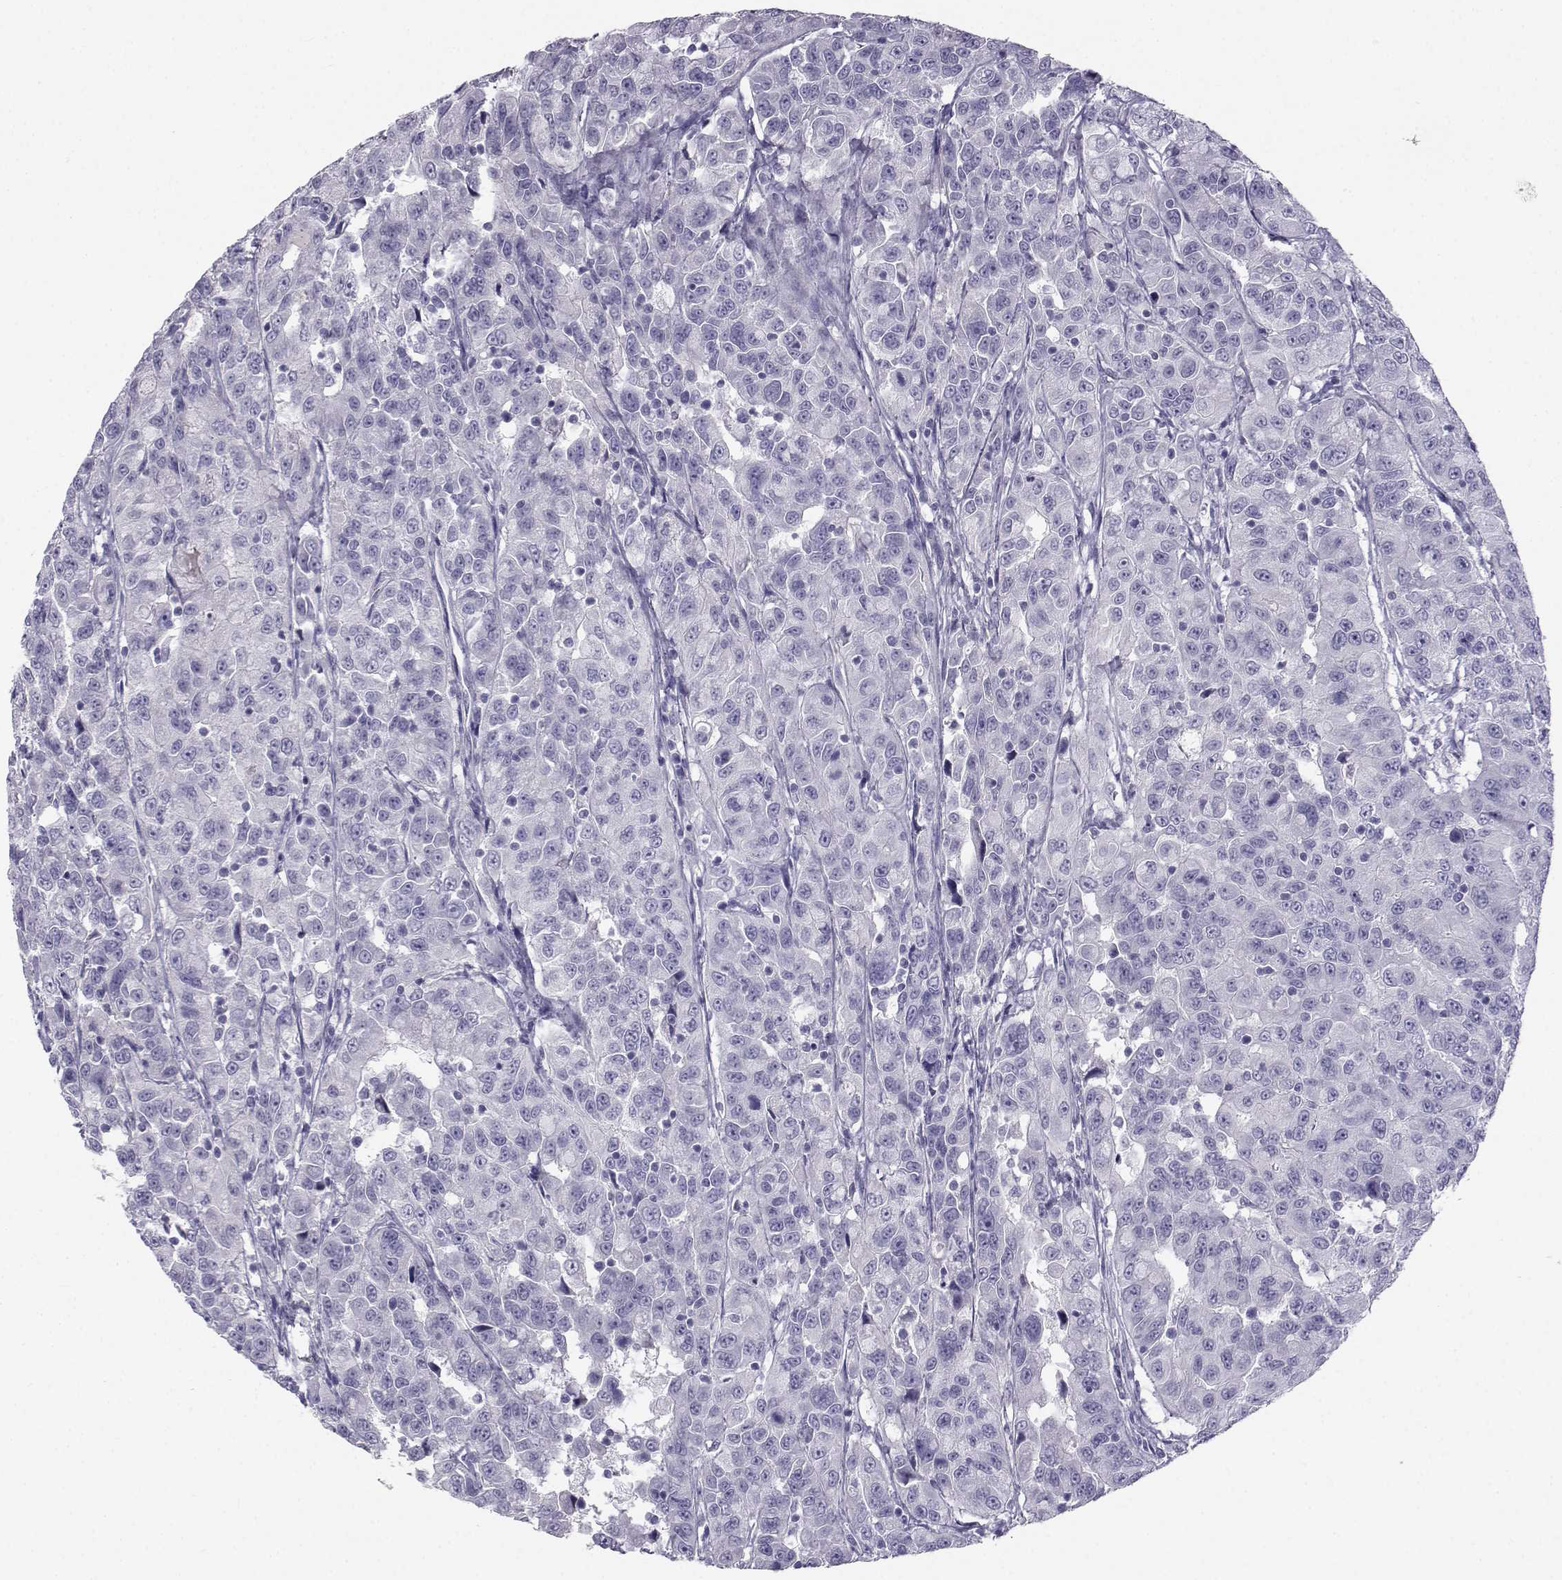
{"staining": {"intensity": "negative", "quantity": "none", "location": "none"}, "tissue": "urothelial cancer", "cell_type": "Tumor cells", "image_type": "cancer", "snomed": [{"axis": "morphology", "description": "Urothelial carcinoma, NOS"}, {"axis": "morphology", "description": "Urothelial carcinoma, High grade"}, {"axis": "topography", "description": "Urinary bladder"}], "caption": "High magnification brightfield microscopy of high-grade urothelial carcinoma stained with DAB (3,3'-diaminobenzidine) (brown) and counterstained with hematoxylin (blue): tumor cells show no significant expression.", "gene": "PCSK1N", "patient": {"sex": "female", "age": 73}}